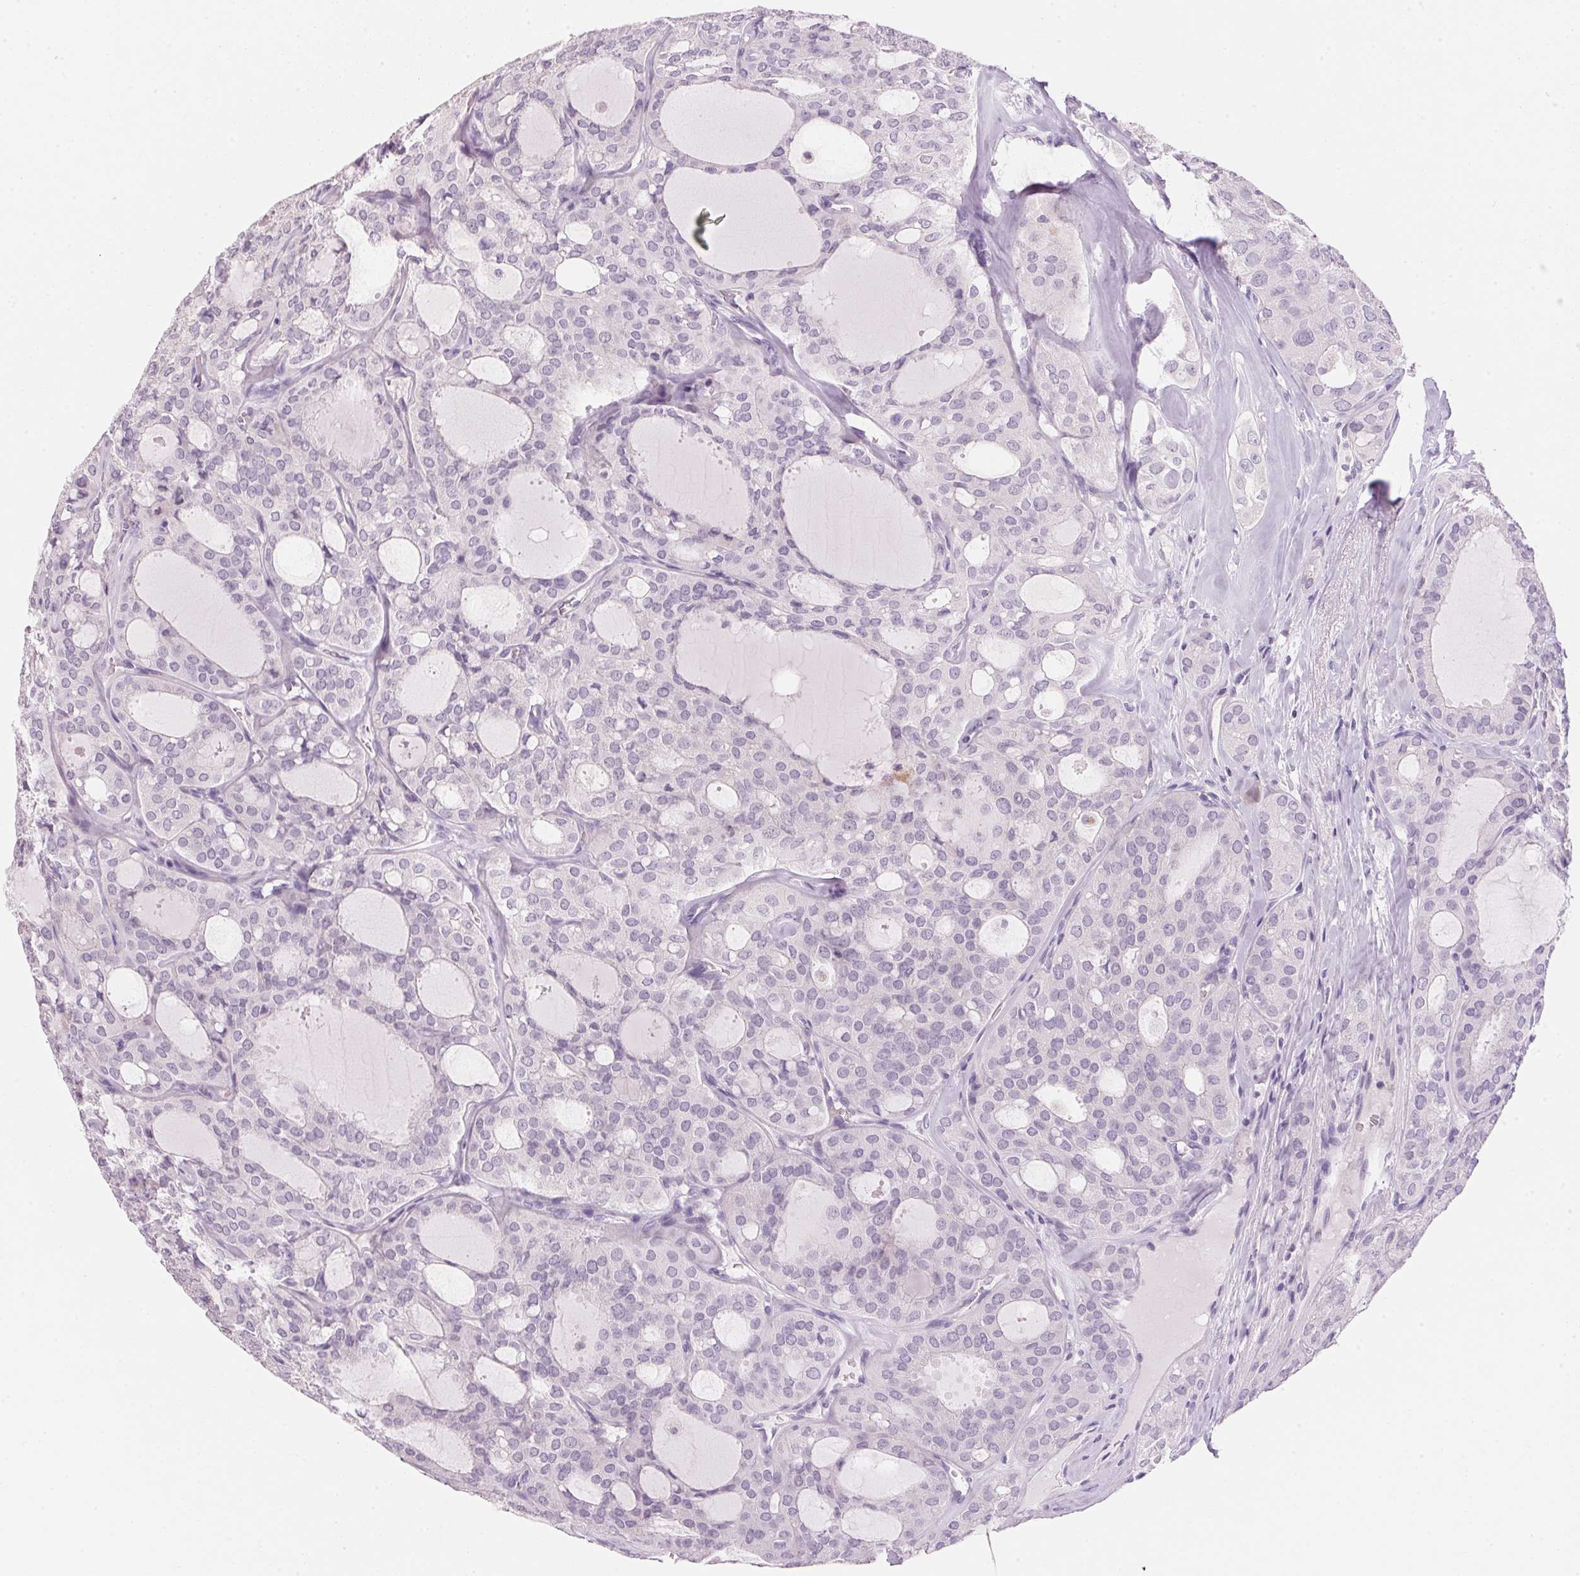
{"staining": {"intensity": "negative", "quantity": "none", "location": "none"}, "tissue": "thyroid cancer", "cell_type": "Tumor cells", "image_type": "cancer", "snomed": [{"axis": "morphology", "description": "Follicular adenoma carcinoma, NOS"}, {"axis": "topography", "description": "Thyroid gland"}], "caption": "High power microscopy histopathology image of an immunohistochemistry (IHC) image of follicular adenoma carcinoma (thyroid), revealing no significant positivity in tumor cells.", "gene": "CYP11B1", "patient": {"sex": "male", "age": 75}}